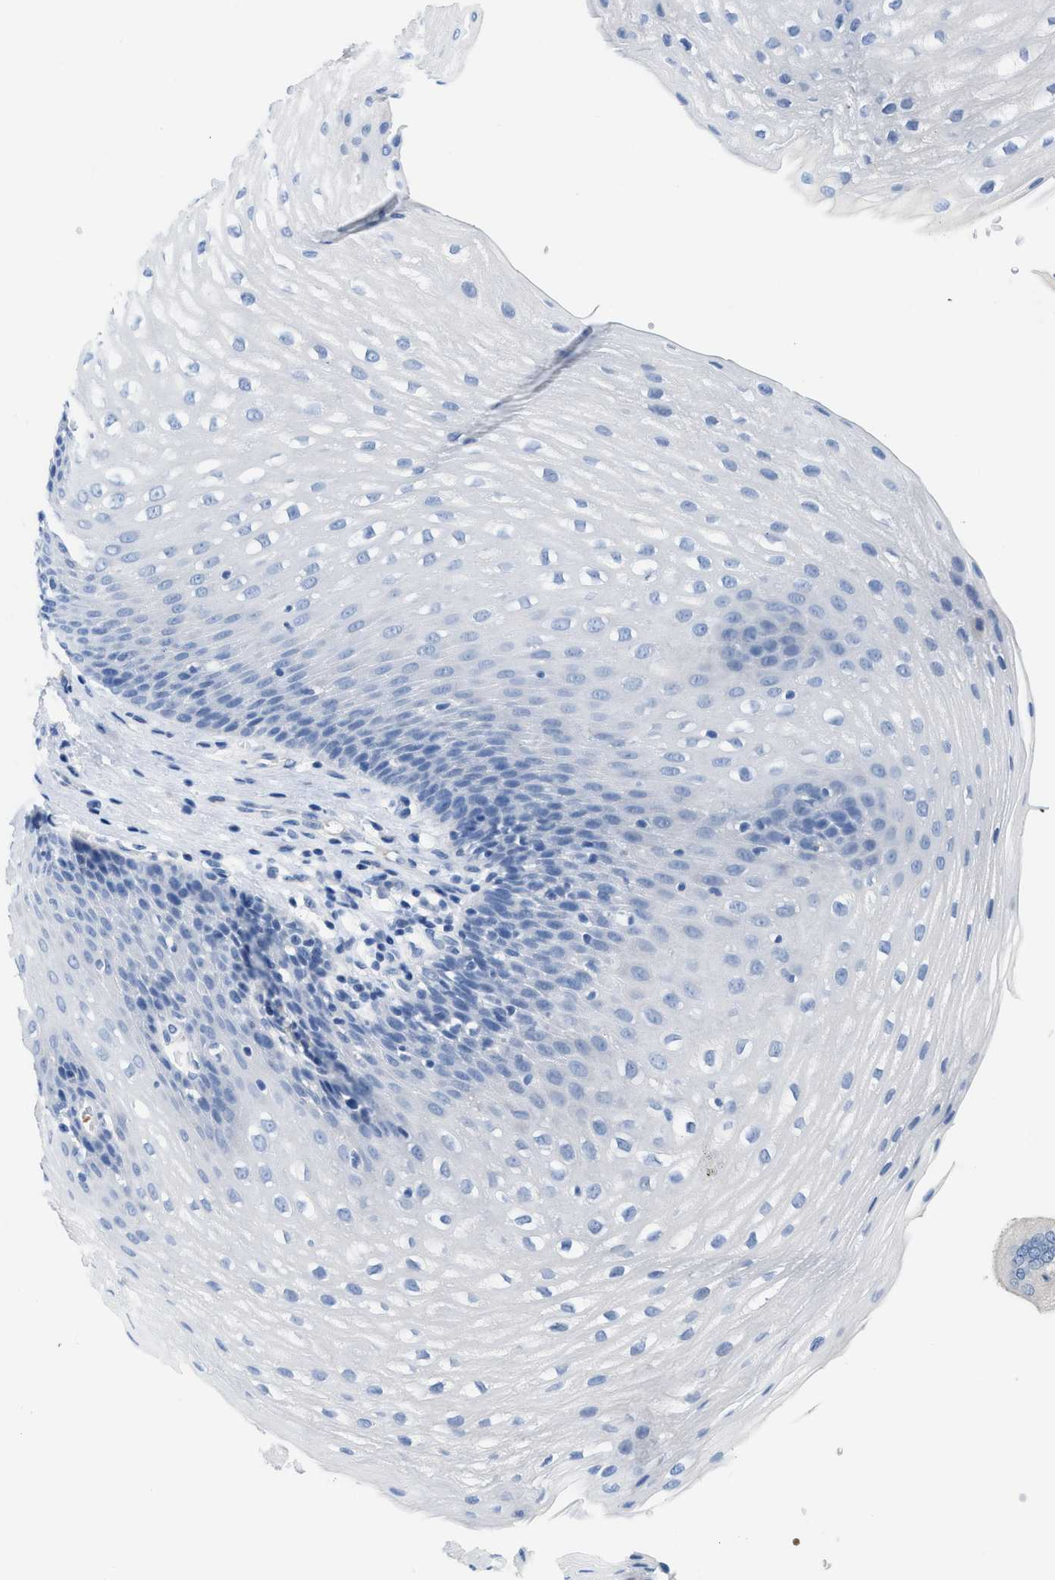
{"staining": {"intensity": "negative", "quantity": "none", "location": "none"}, "tissue": "esophagus", "cell_type": "Squamous epithelial cells", "image_type": "normal", "snomed": [{"axis": "morphology", "description": "Normal tissue, NOS"}, {"axis": "topography", "description": "Esophagus"}], "caption": "Protein analysis of normal esophagus demonstrates no significant positivity in squamous epithelial cells. (DAB (3,3'-diaminobenzidine) immunohistochemistry visualized using brightfield microscopy, high magnification).", "gene": "BPGM", "patient": {"sex": "male", "age": 48}}